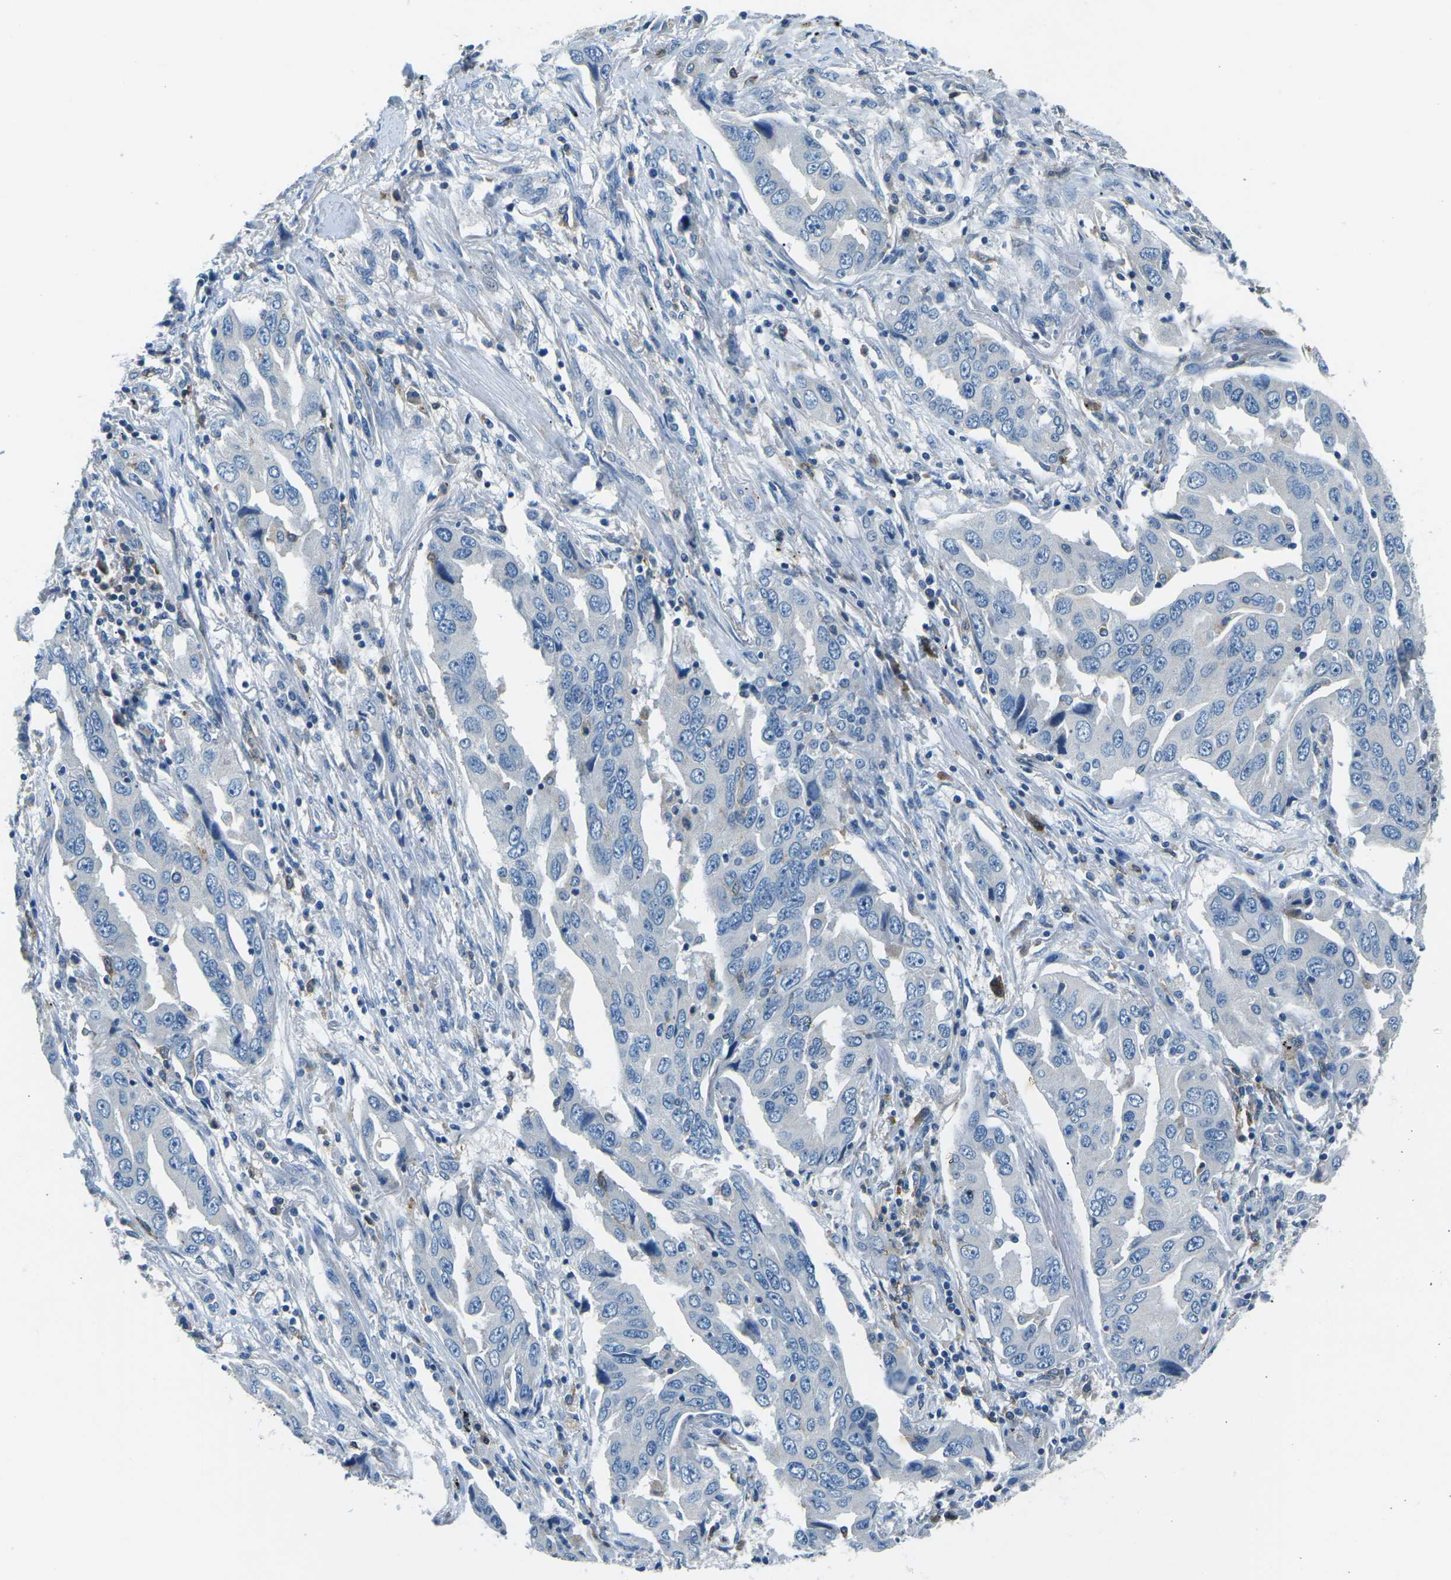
{"staining": {"intensity": "negative", "quantity": "none", "location": "none"}, "tissue": "lung cancer", "cell_type": "Tumor cells", "image_type": "cancer", "snomed": [{"axis": "morphology", "description": "Adenocarcinoma, NOS"}, {"axis": "topography", "description": "Lung"}], "caption": "Immunohistochemistry (IHC) of lung cancer shows no positivity in tumor cells.", "gene": "CD1D", "patient": {"sex": "female", "age": 65}}